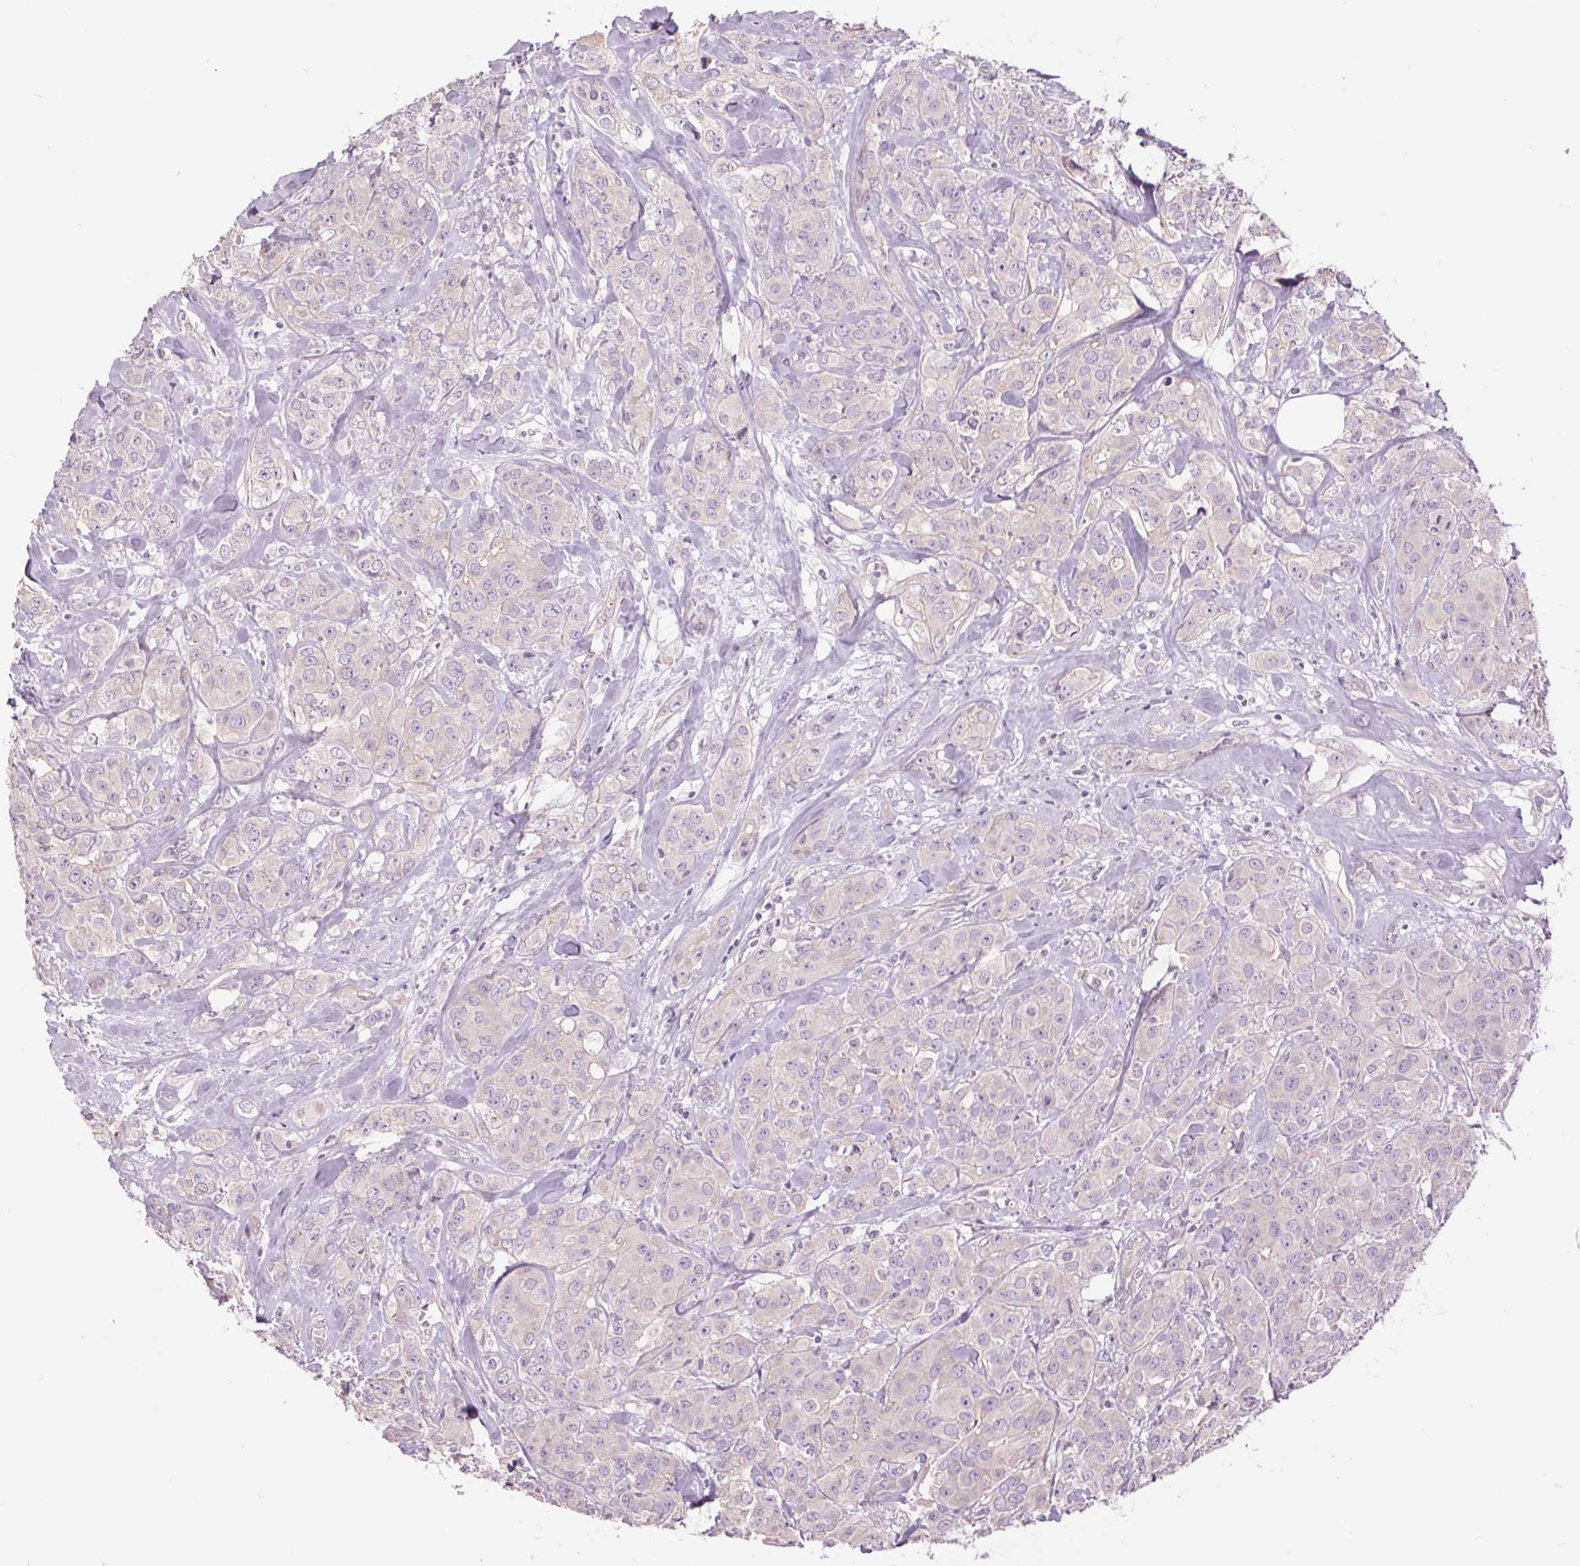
{"staining": {"intensity": "negative", "quantity": "none", "location": "none"}, "tissue": "breast cancer", "cell_type": "Tumor cells", "image_type": "cancer", "snomed": [{"axis": "morphology", "description": "Normal tissue, NOS"}, {"axis": "morphology", "description": "Duct carcinoma"}, {"axis": "topography", "description": "Breast"}], "caption": "There is no significant positivity in tumor cells of breast infiltrating ductal carcinoma.", "gene": "CTNNA3", "patient": {"sex": "female", "age": 43}}